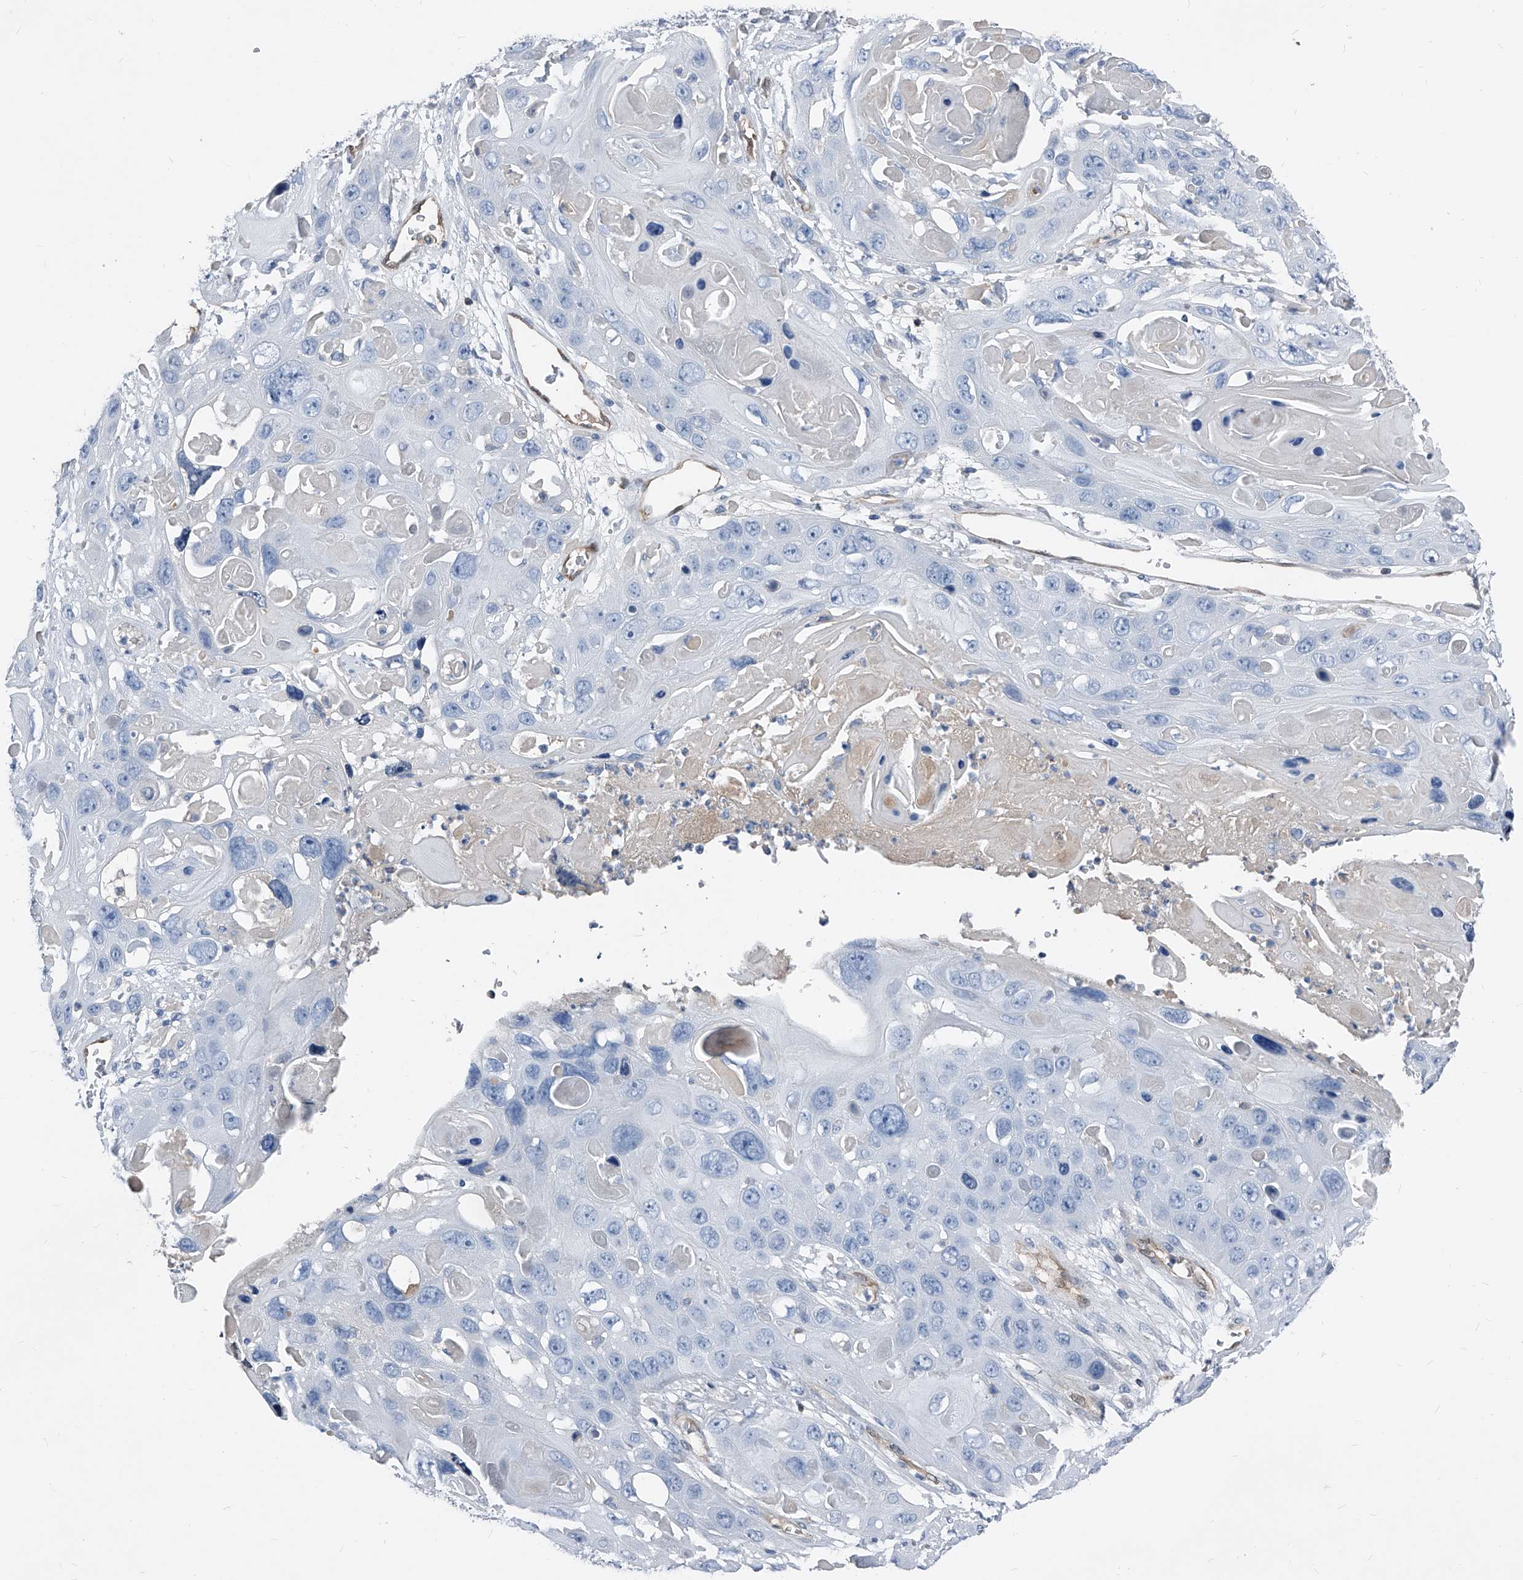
{"staining": {"intensity": "negative", "quantity": "none", "location": "none"}, "tissue": "skin cancer", "cell_type": "Tumor cells", "image_type": "cancer", "snomed": [{"axis": "morphology", "description": "Squamous cell carcinoma, NOS"}, {"axis": "topography", "description": "Skin"}], "caption": "Squamous cell carcinoma (skin) was stained to show a protein in brown. There is no significant staining in tumor cells. The staining was performed using DAB to visualize the protein expression in brown, while the nuclei were stained in blue with hematoxylin (Magnification: 20x).", "gene": "MAP2K6", "patient": {"sex": "male", "age": 55}}